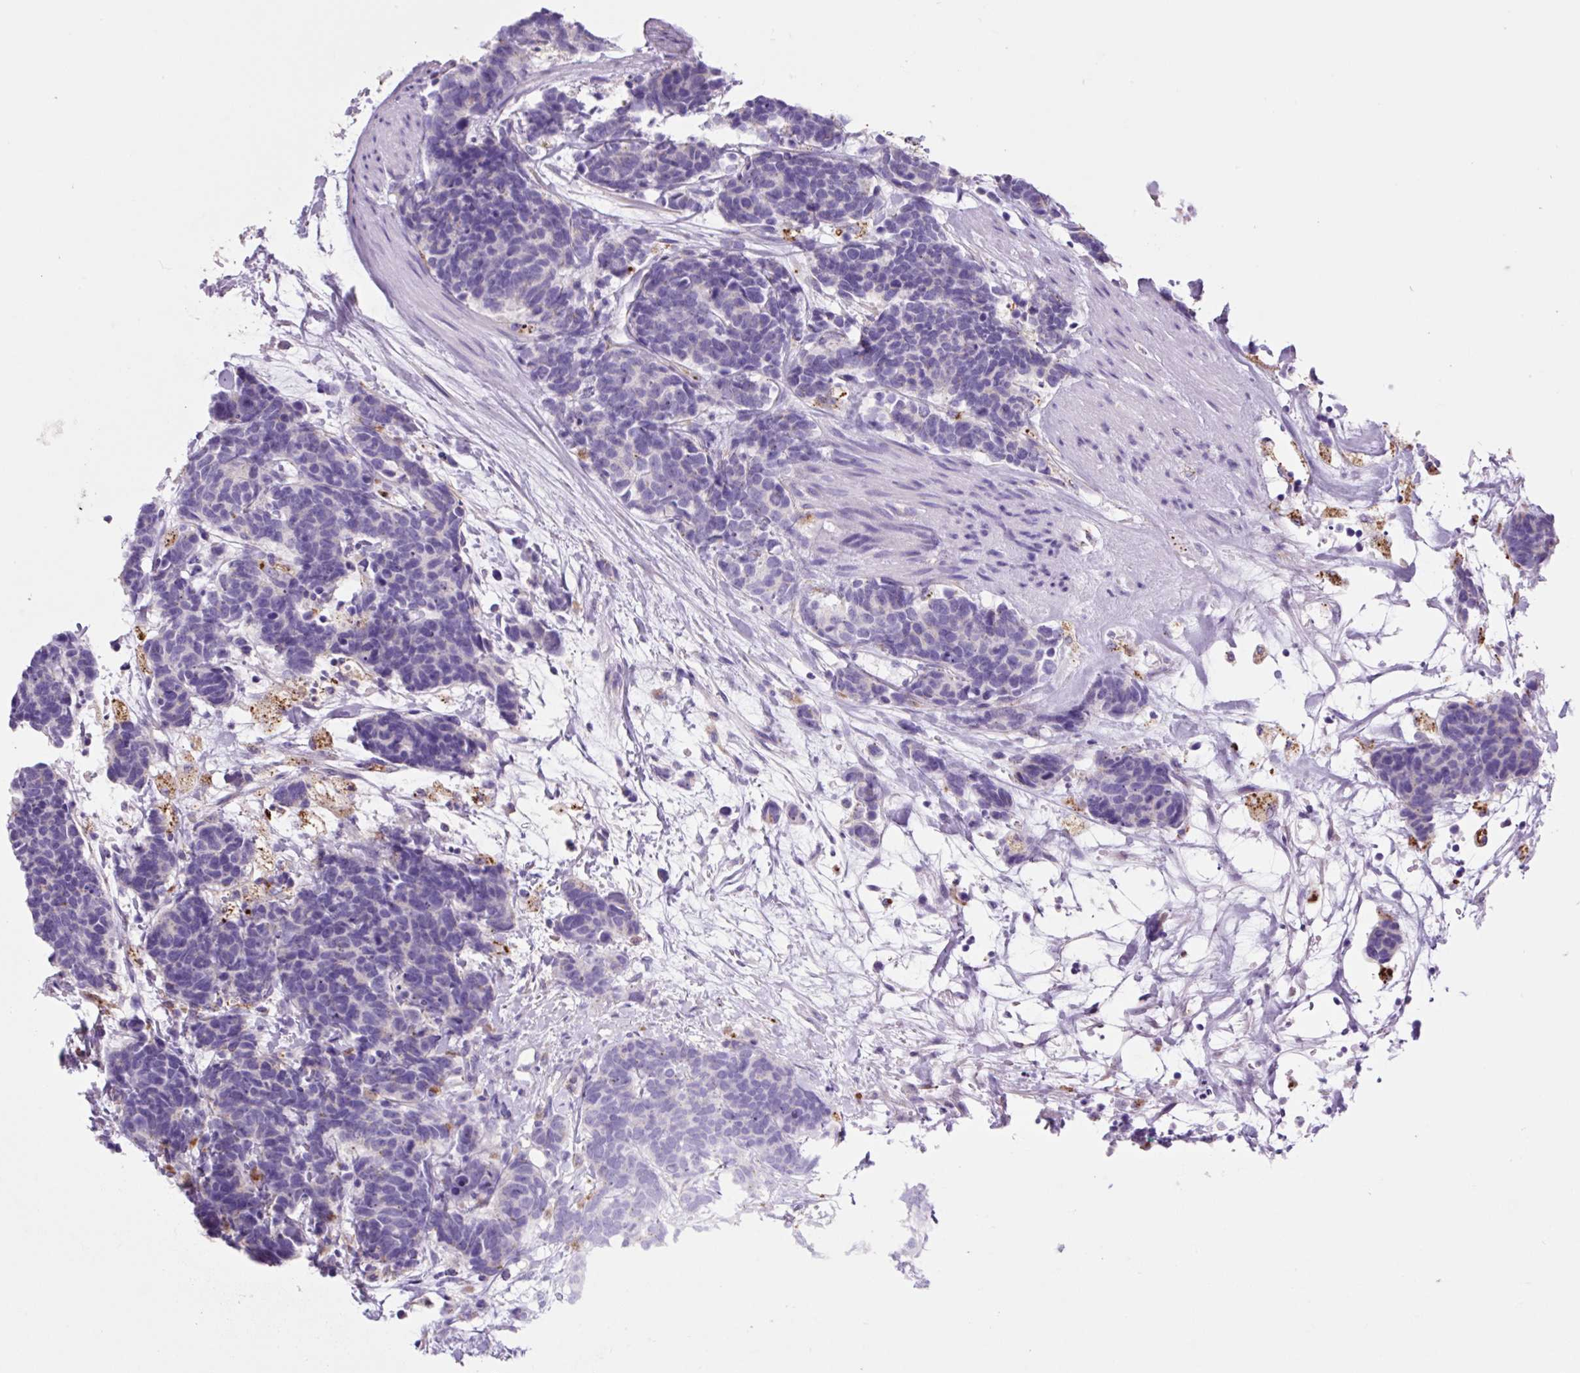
{"staining": {"intensity": "negative", "quantity": "none", "location": "none"}, "tissue": "carcinoid", "cell_type": "Tumor cells", "image_type": "cancer", "snomed": [{"axis": "morphology", "description": "Carcinoma, NOS"}, {"axis": "morphology", "description": "Carcinoid, malignant, NOS"}, {"axis": "topography", "description": "Prostate"}], "caption": "There is no significant expression in tumor cells of carcinoid.", "gene": "LCN10", "patient": {"sex": "male", "age": 57}}